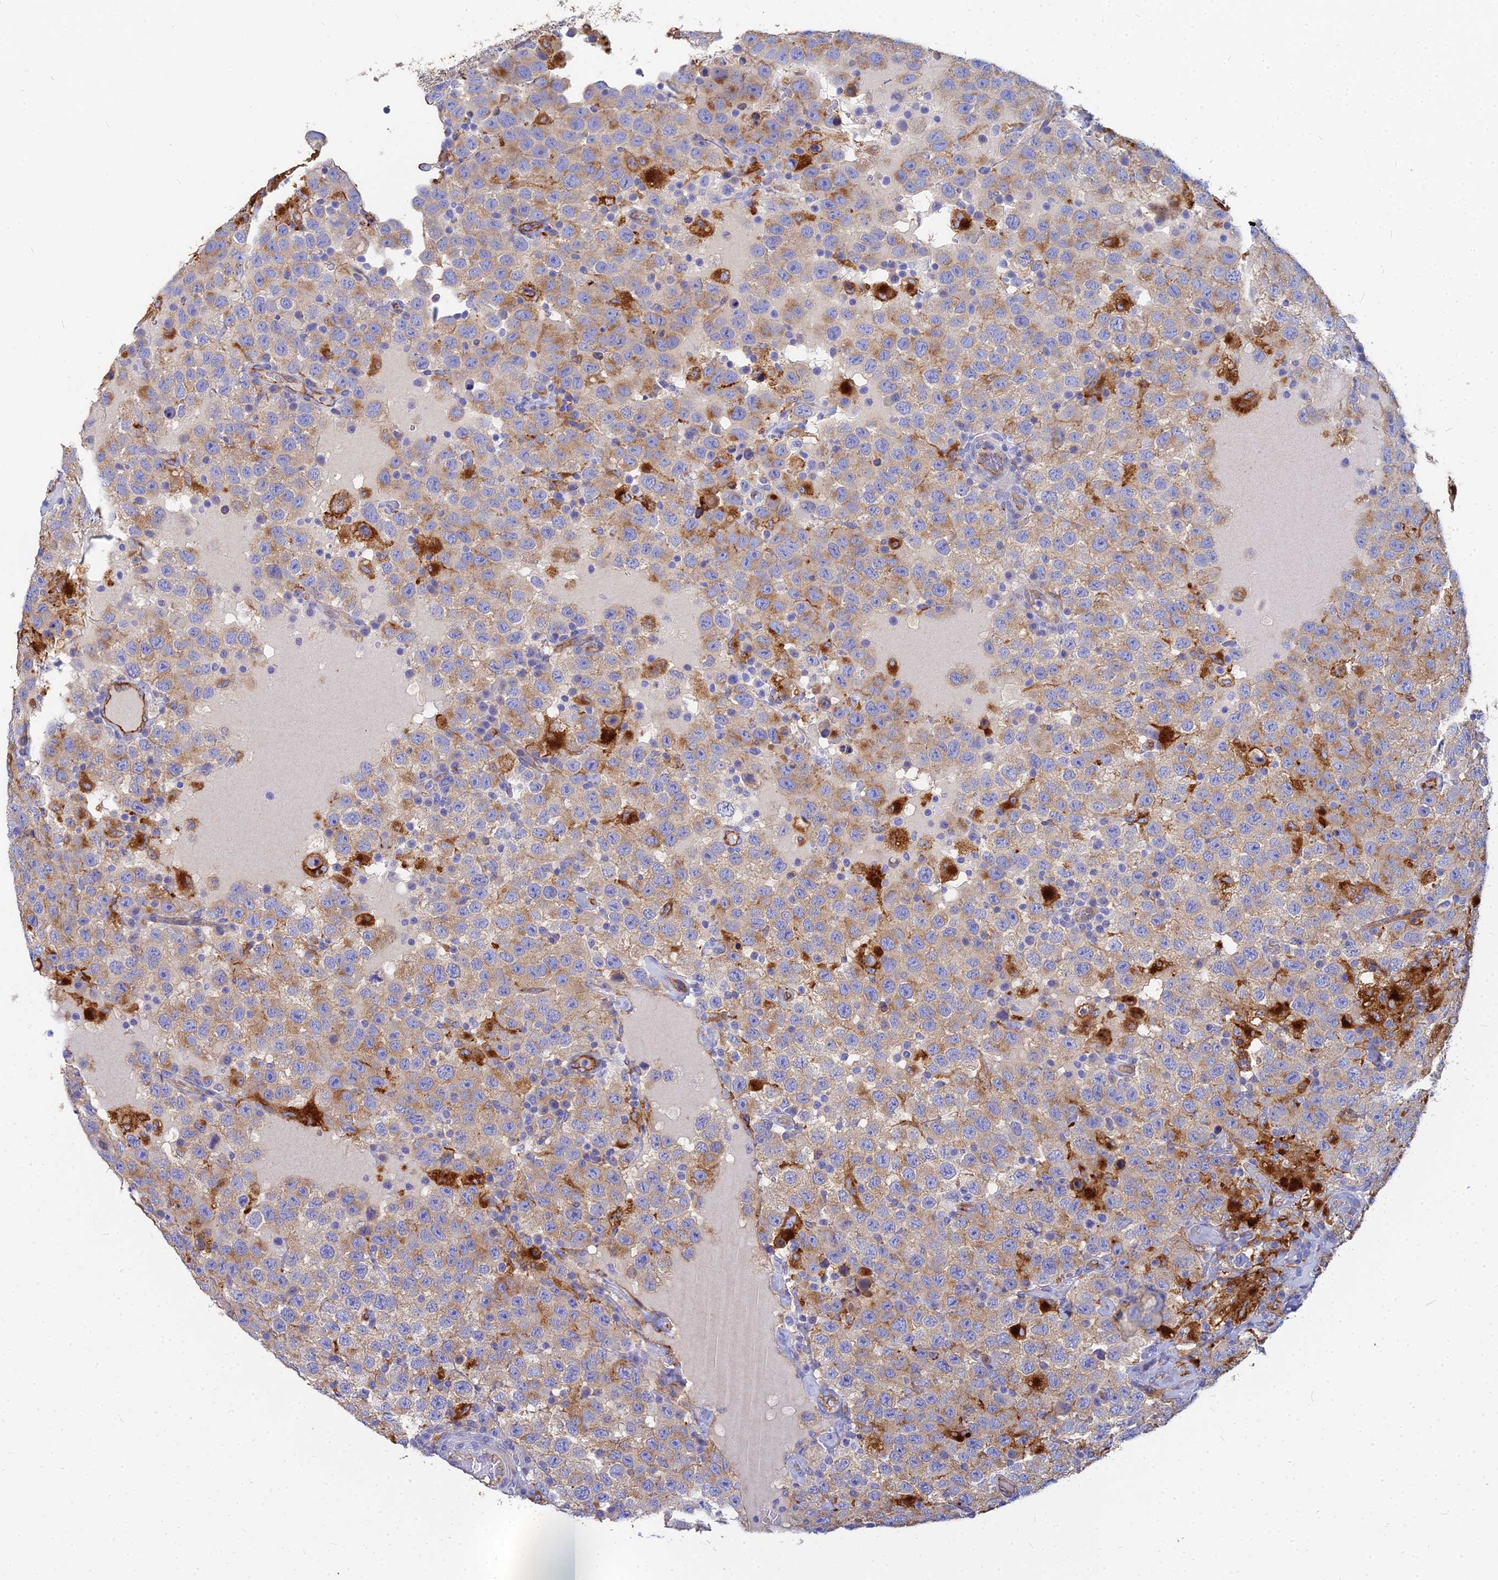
{"staining": {"intensity": "moderate", "quantity": "25%-75%", "location": "cytoplasmic/membranous"}, "tissue": "testis cancer", "cell_type": "Tumor cells", "image_type": "cancer", "snomed": [{"axis": "morphology", "description": "Seminoma, NOS"}, {"axis": "topography", "description": "Testis"}], "caption": "Immunohistochemical staining of human testis cancer reveals moderate cytoplasmic/membranous protein positivity in approximately 25%-75% of tumor cells.", "gene": "VAT1", "patient": {"sex": "male", "age": 41}}